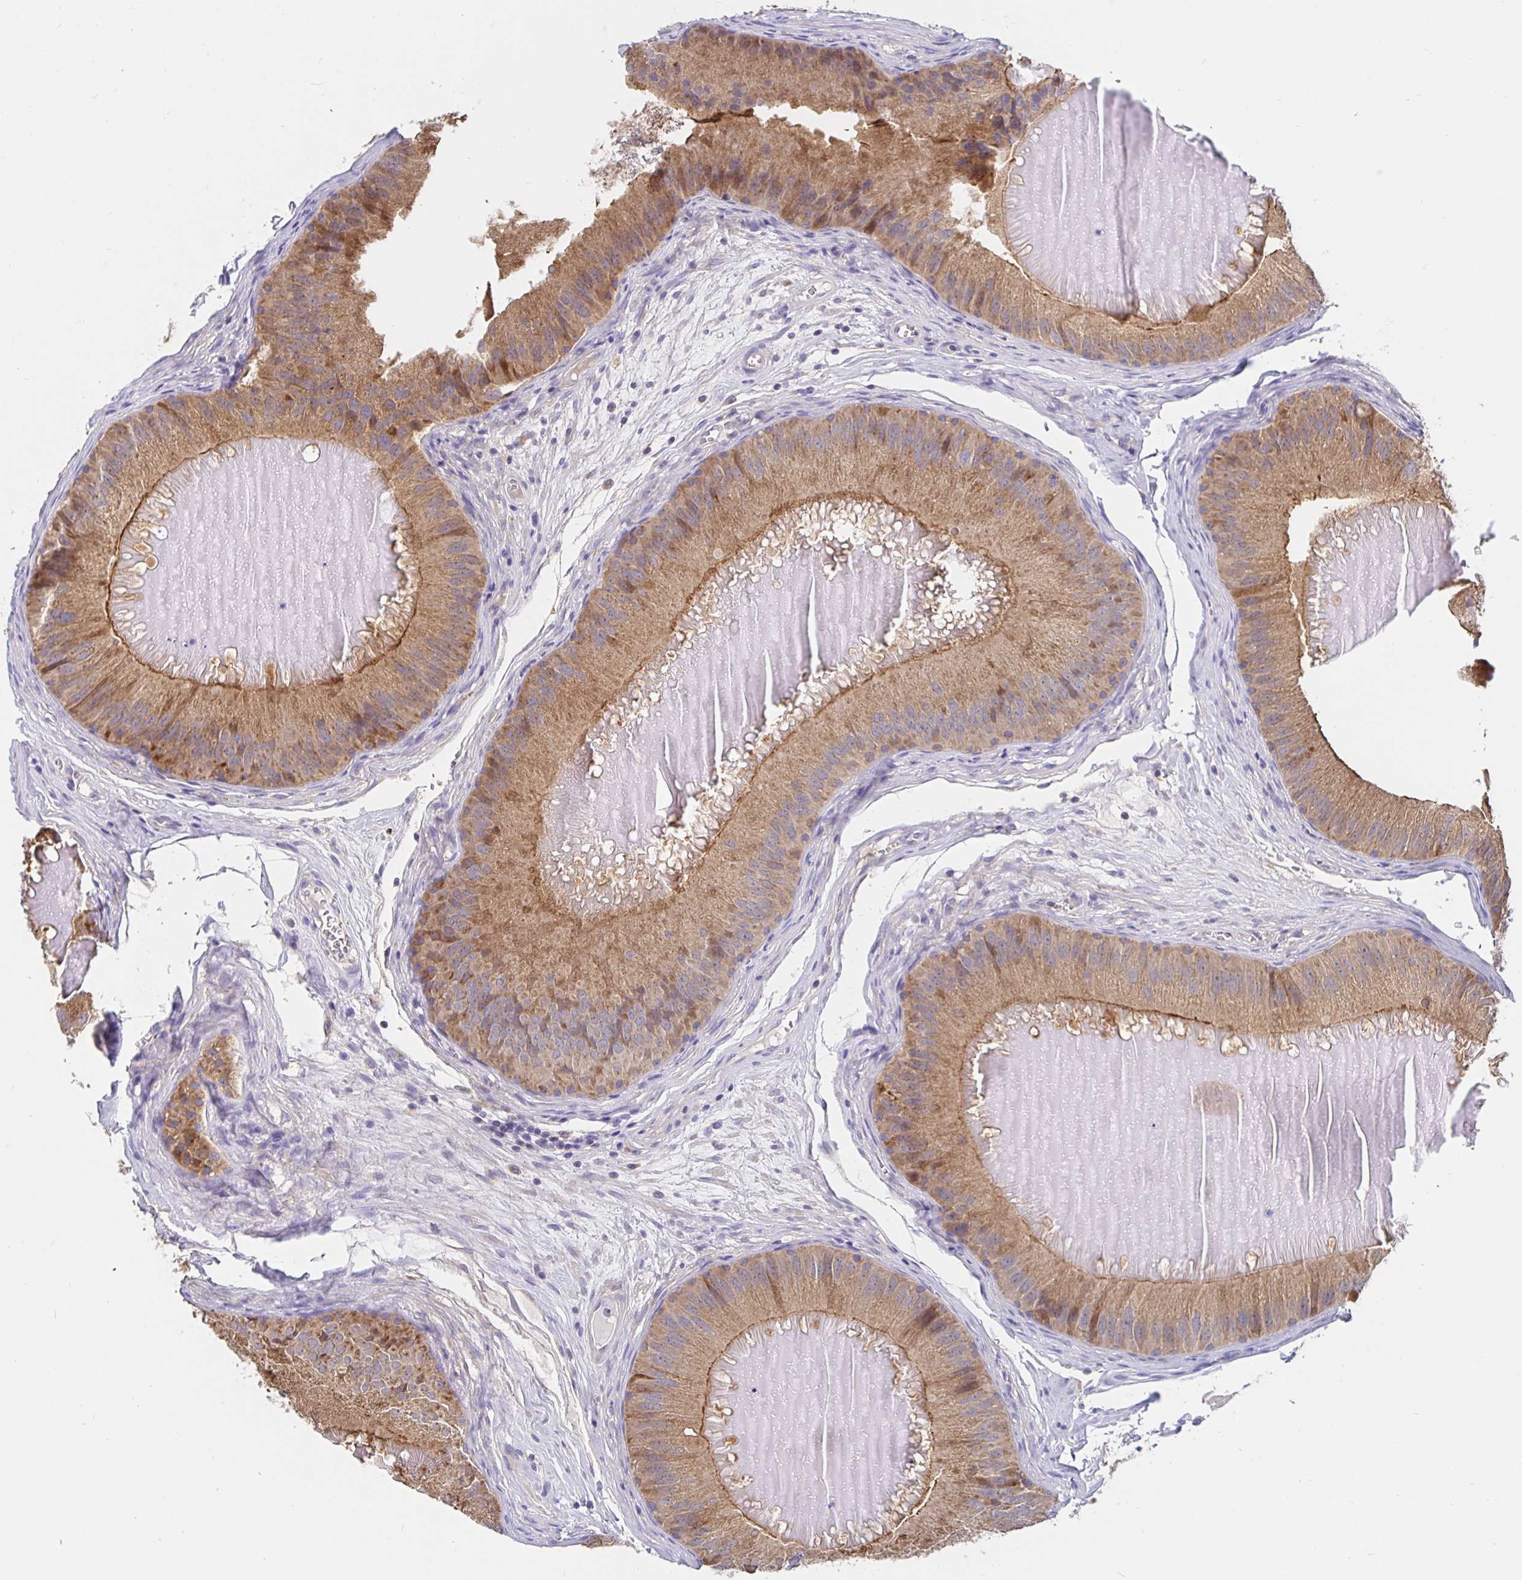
{"staining": {"intensity": "moderate", "quantity": ">75%", "location": "cytoplasmic/membranous"}, "tissue": "epididymis", "cell_type": "Glandular cells", "image_type": "normal", "snomed": [{"axis": "morphology", "description": "Normal tissue, NOS"}, {"axis": "topography", "description": "Epididymis, spermatic cord, NOS"}], "caption": "There is medium levels of moderate cytoplasmic/membranous staining in glandular cells of benign epididymis, as demonstrated by immunohistochemical staining (brown color).", "gene": "PRDX3", "patient": {"sex": "male", "age": 39}}